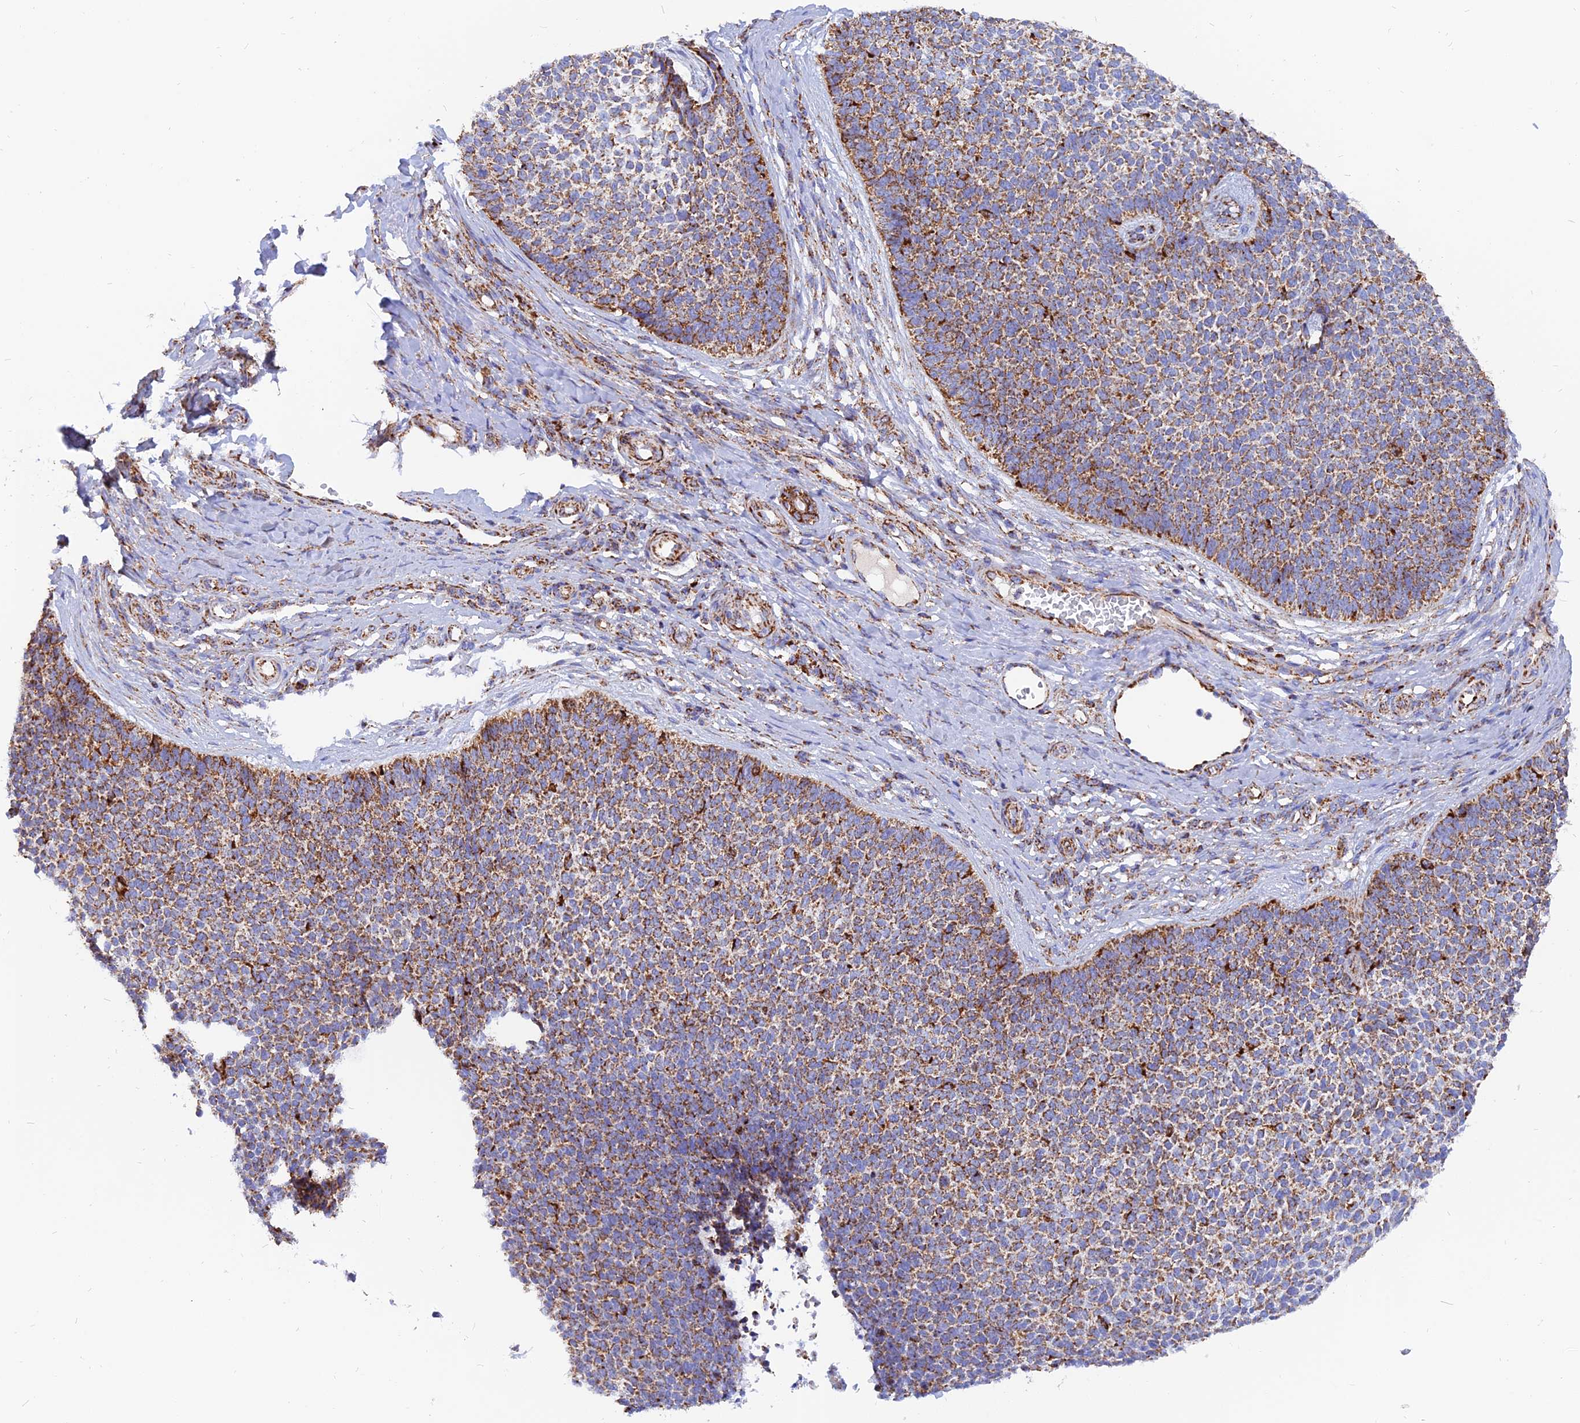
{"staining": {"intensity": "moderate", "quantity": "25%-75%", "location": "cytoplasmic/membranous"}, "tissue": "skin cancer", "cell_type": "Tumor cells", "image_type": "cancer", "snomed": [{"axis": "morphology", "description": "Basal cell carcinoma"}, {"axis": "topography", "description": "Skin"}], "caption": "The image shows immunohistochemical staining of skin cancer (basal cell carcinoma). There is moderate cytoplasmic/membranous staining is present in approximately 25%-75% of tumor cells.", "gene": "NDUFB6", "patient": {"sex": "female", "age": 84}}